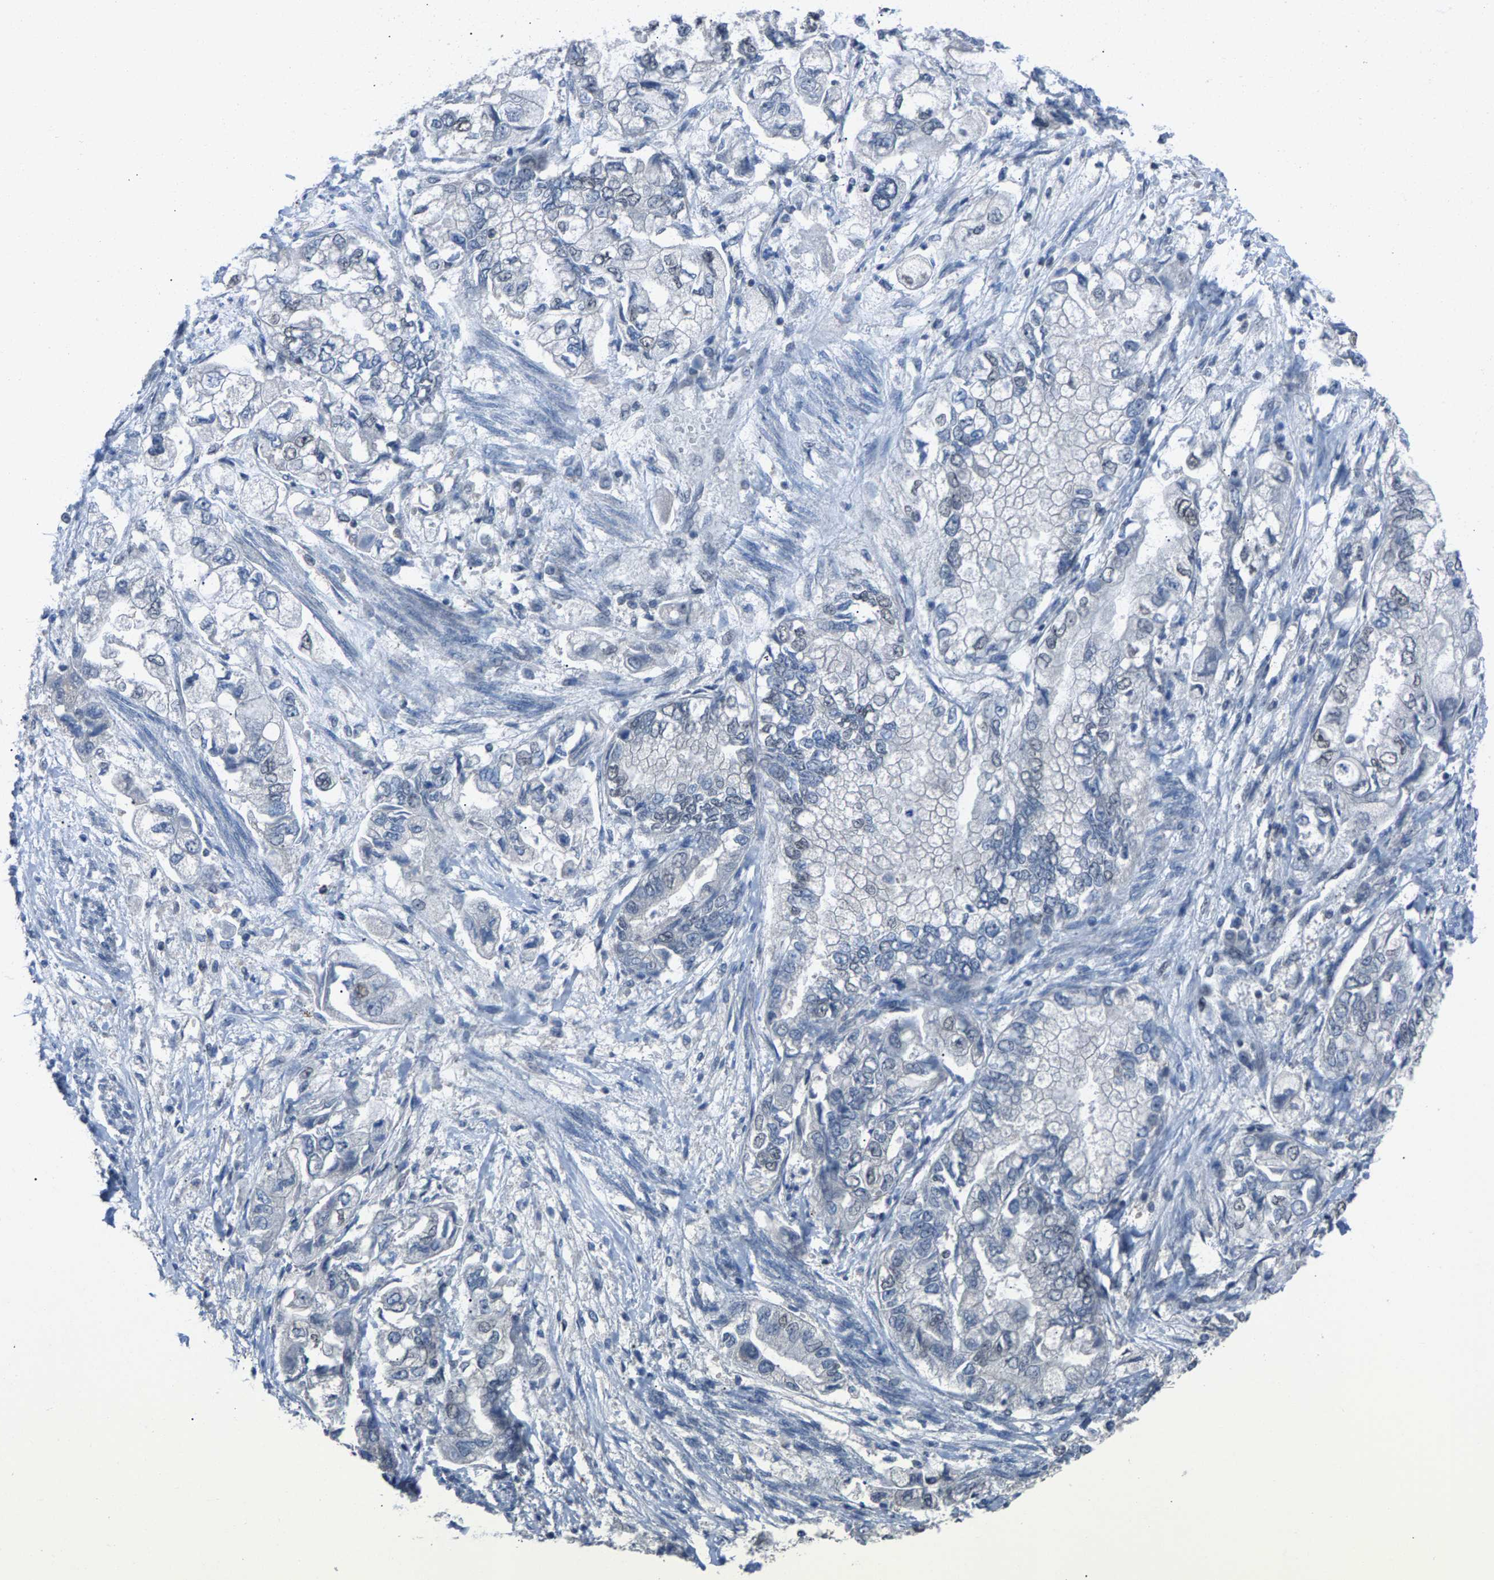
{"staining": {"intensity": "negative", "quantity": "none", "location": "none"}, "tissue": "stomach cancer", "cell_type": "Tumor cells", "image_type": "cancer", "snomed": [{"axis": "morphology", "description": "Normal tissue, NOS"}, {"axis": "morphology", "description": "Adenocarcinoma, NOS"}, {"axis": "topography", "description": "Stomach"}], "caption": "DAB immunohistochemical staining of human stomach cancer (adenocarcinoma) demonstrates no significant positivity in tumor cells.", "gene": "ZNF276", "patient": {"sex": "male", "age": 62}}